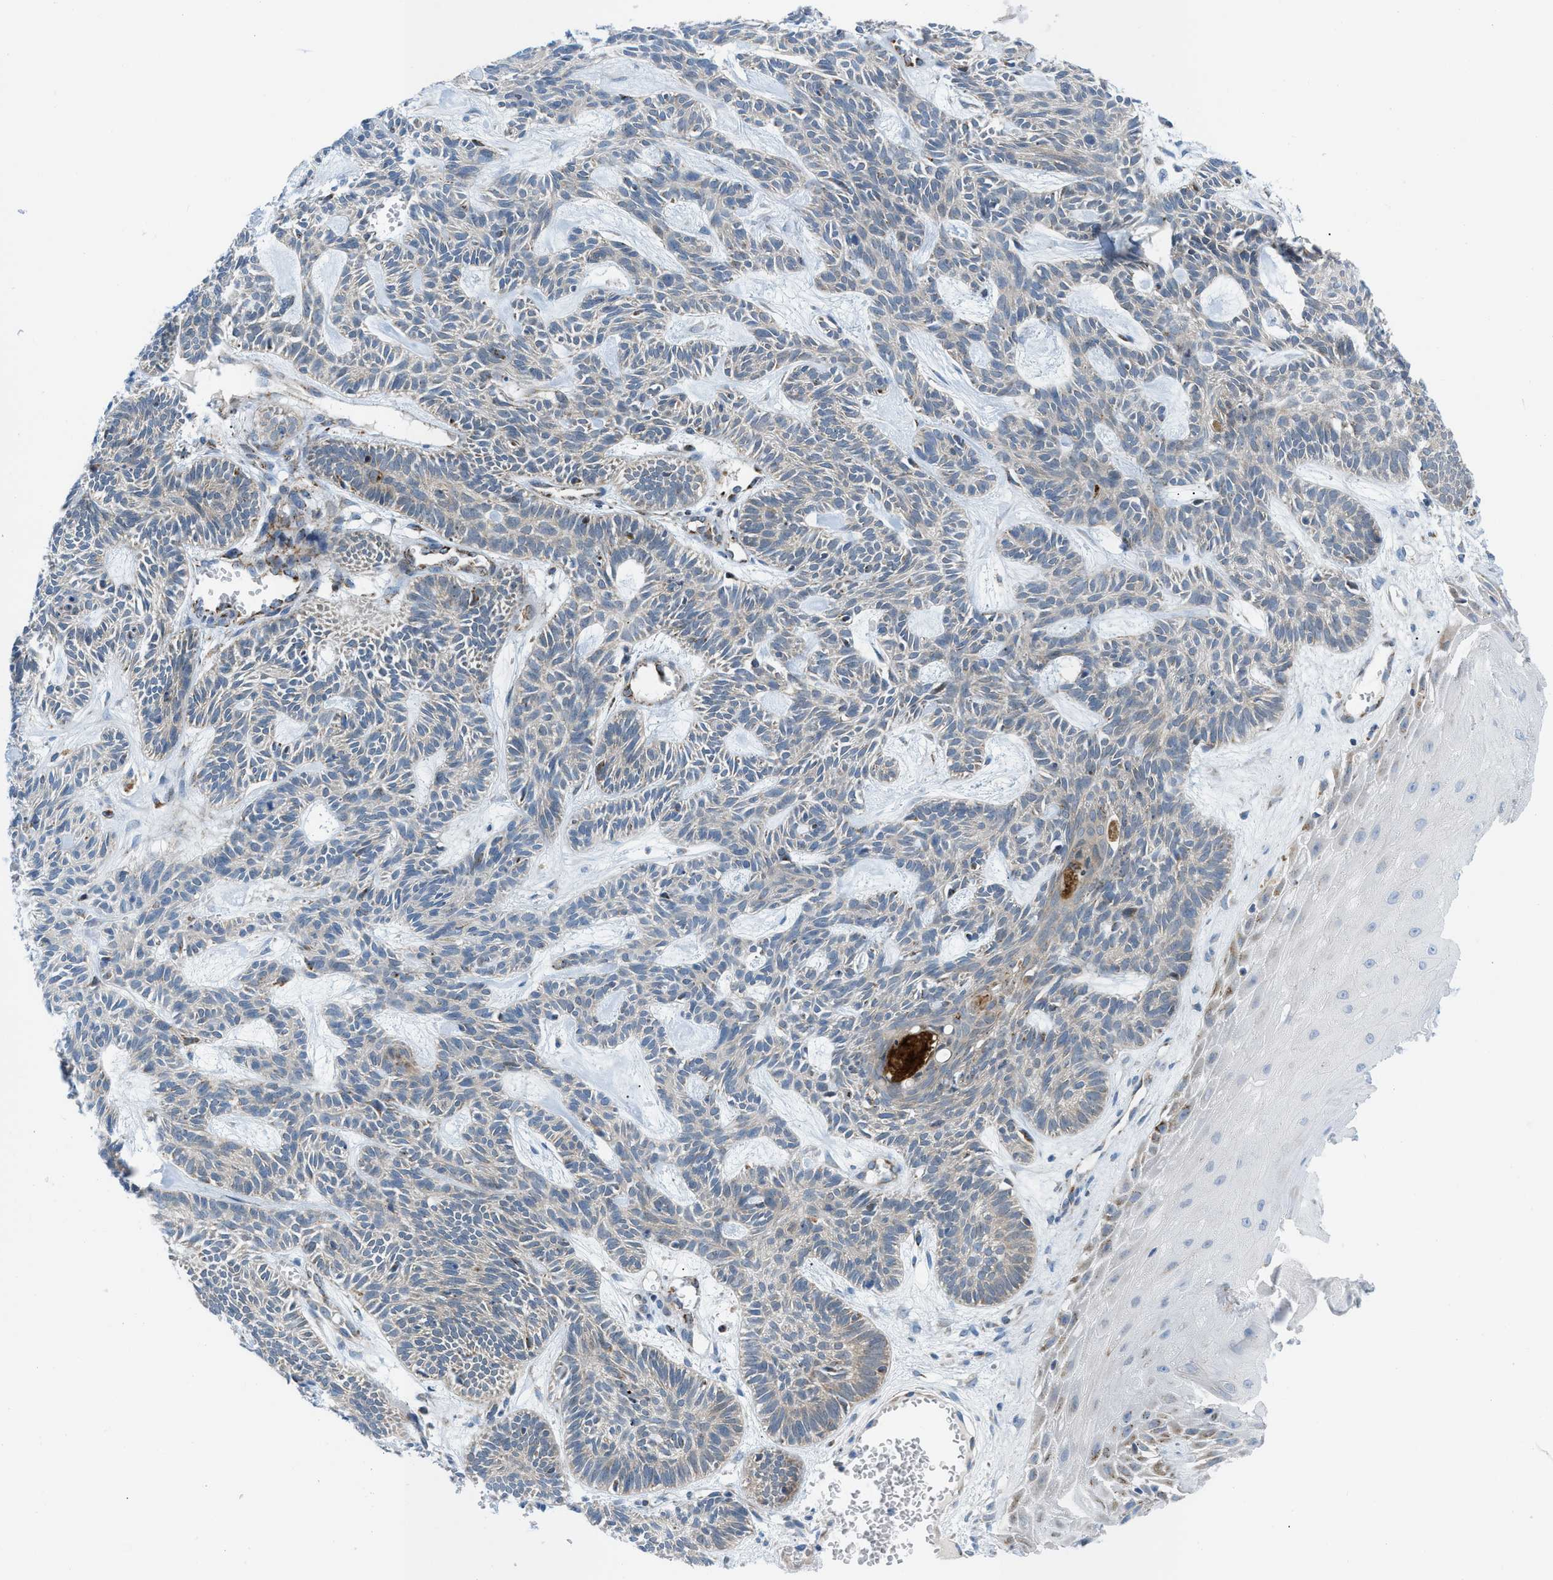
{"staining": {"intensity": "negative", "quantity": "none", "location": "none"}, "tissue": "skin cancer", "cell_type": "Tumor cells", "image_type": "cancer", "snomed": [{"axis": "morphology", "description": "Basal cell carcinoma"}, {"axis": "topography", "description": "Skin"}], "caption": "An image of human skin cancer is negative for staining in tumor cells. (DAB IHC, high magnification).", "gene": "RBBP9", "patient": {"sex": "male", "age": 67}}